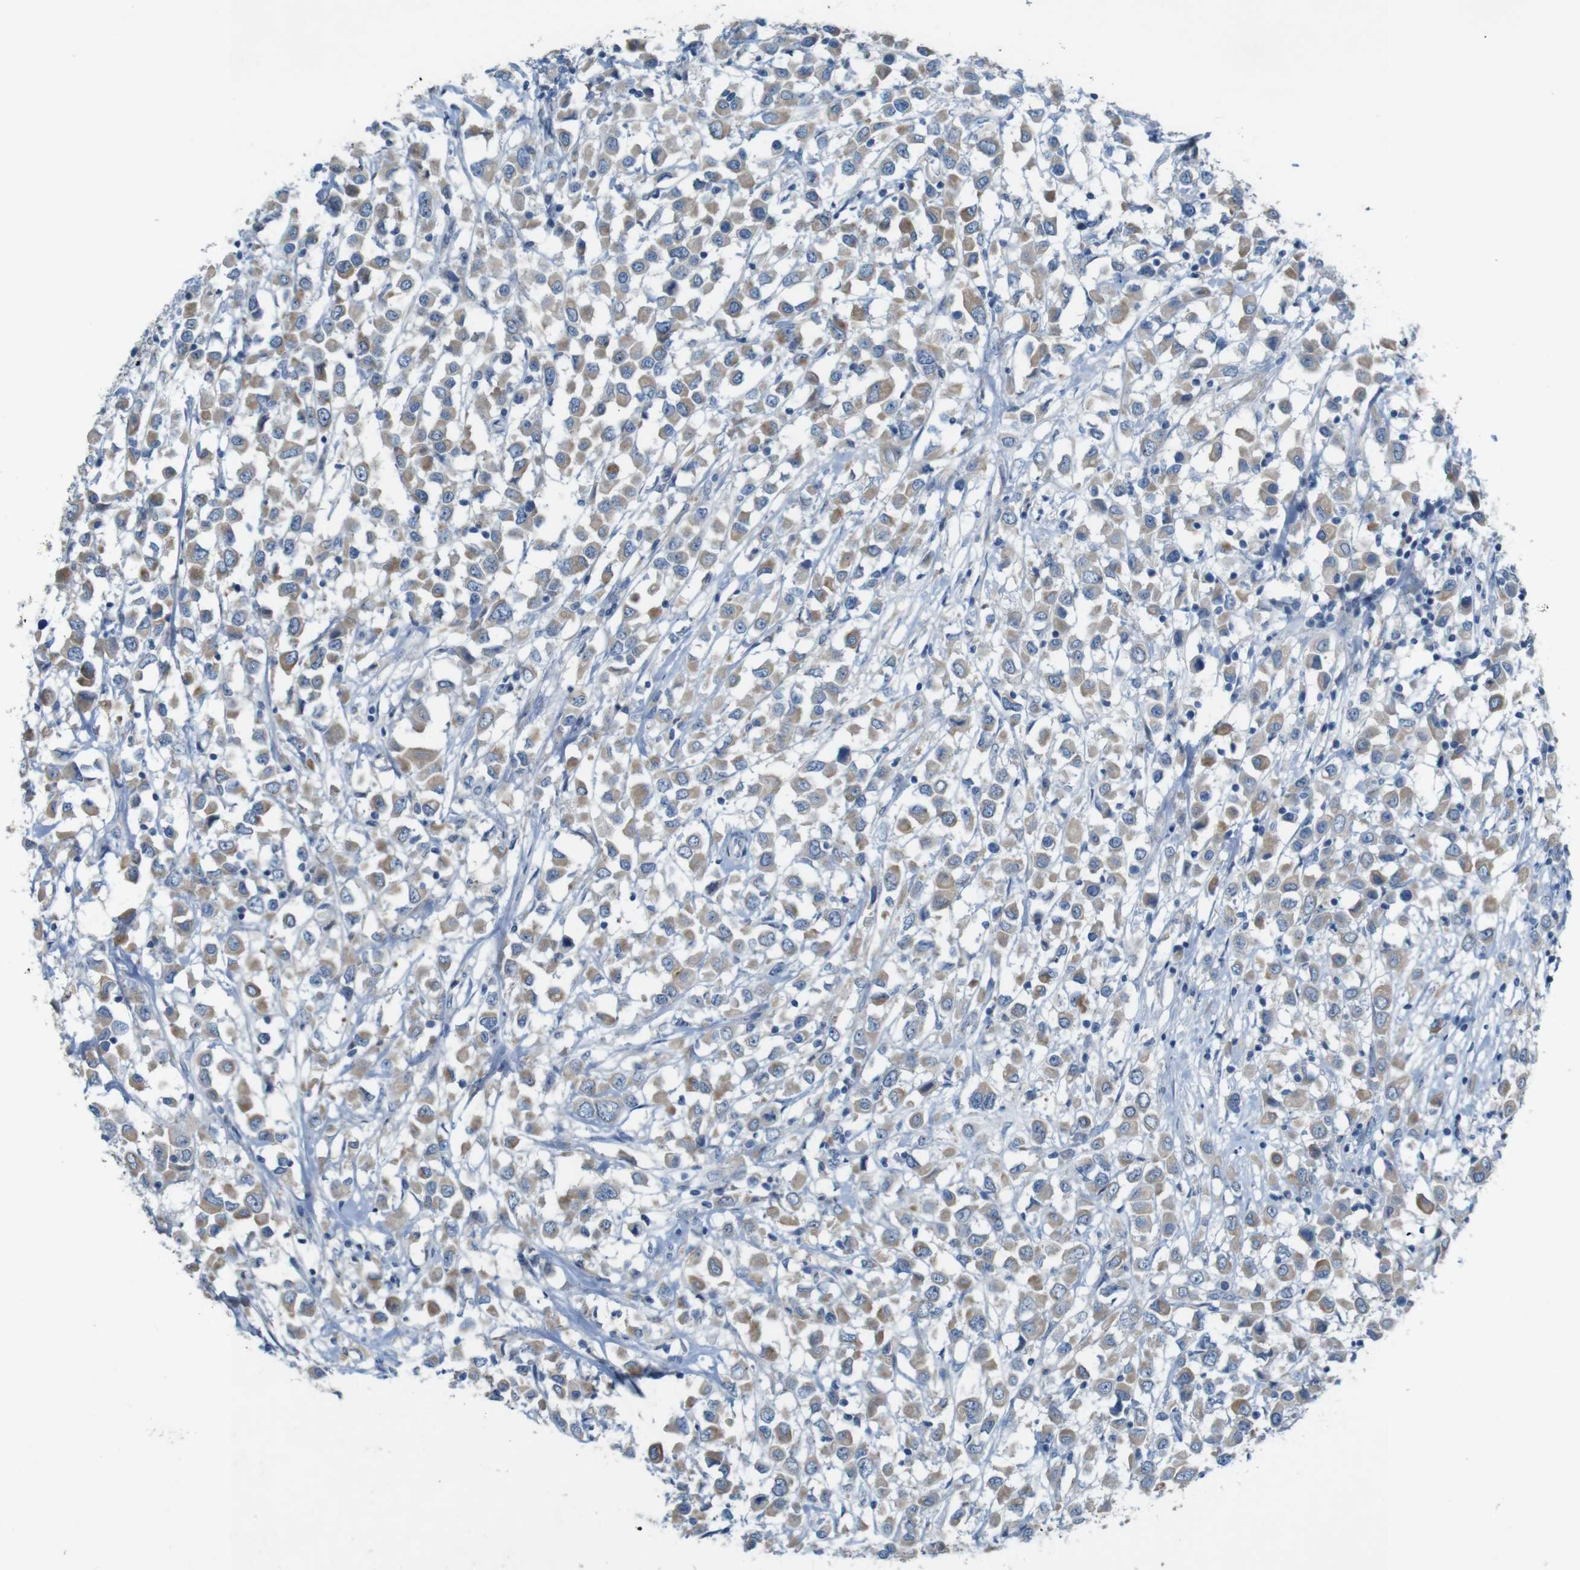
{"staining": {"intensity": "weak", "quantity": ">75%", "location": "cytoplasmic/membranous"}, "tissue": "breast cancer", "cell_type": "Tumor cells", "image_type": "cancer", "snomed": [{"axis": "morphology", "description": "Duct carcinoma"}, {"axis": "topography", "description": "Breast"}], "caption": "A histopathology image of human breast infiltrating ductal carcinoma stained for a protein reveals weak cytoplasmic/membranous brown staining in tumor cells.", "gene": "MOGAT3", "patient": {"sex": "female", "age": 61}}